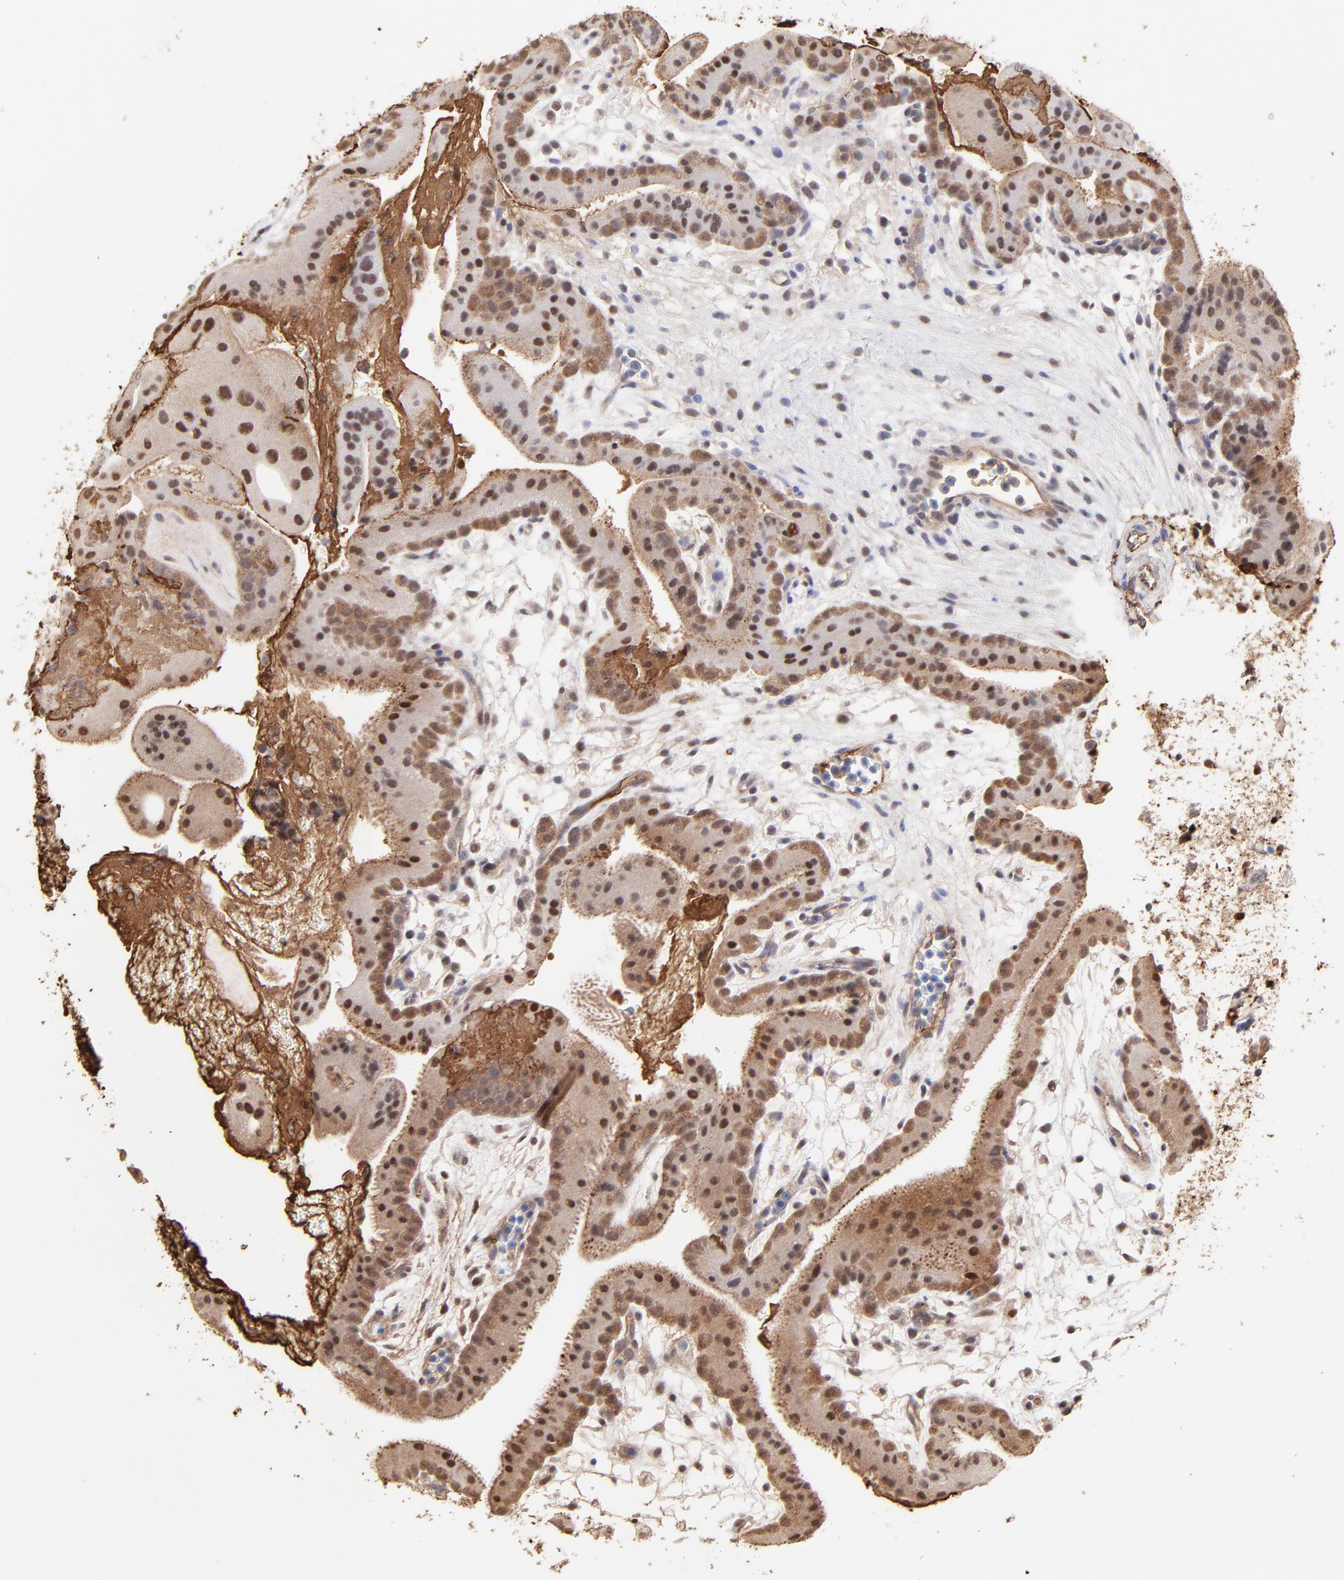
{"staining": {"intensity": "strong", "quantity": ">75%", "location": "cytoplasmic/membranous,nuclear"}, "tissue": "placenta", "cell_type": "Trophoblastic cells", "image_type": "normal", "snomed": [{"axis": "morphology", "description": "Normal tissue, NOS"}, {"axis": "topography", "description": "Placenta"}], "caption": "Protein analysis of benign placenta demonstrates strong cytoplasmic/membranous,nuclear staining in approximately >75% of trophoblastic cells.", "gene": "PSMD14", "patient": {"sex": "female", "age": 19}}